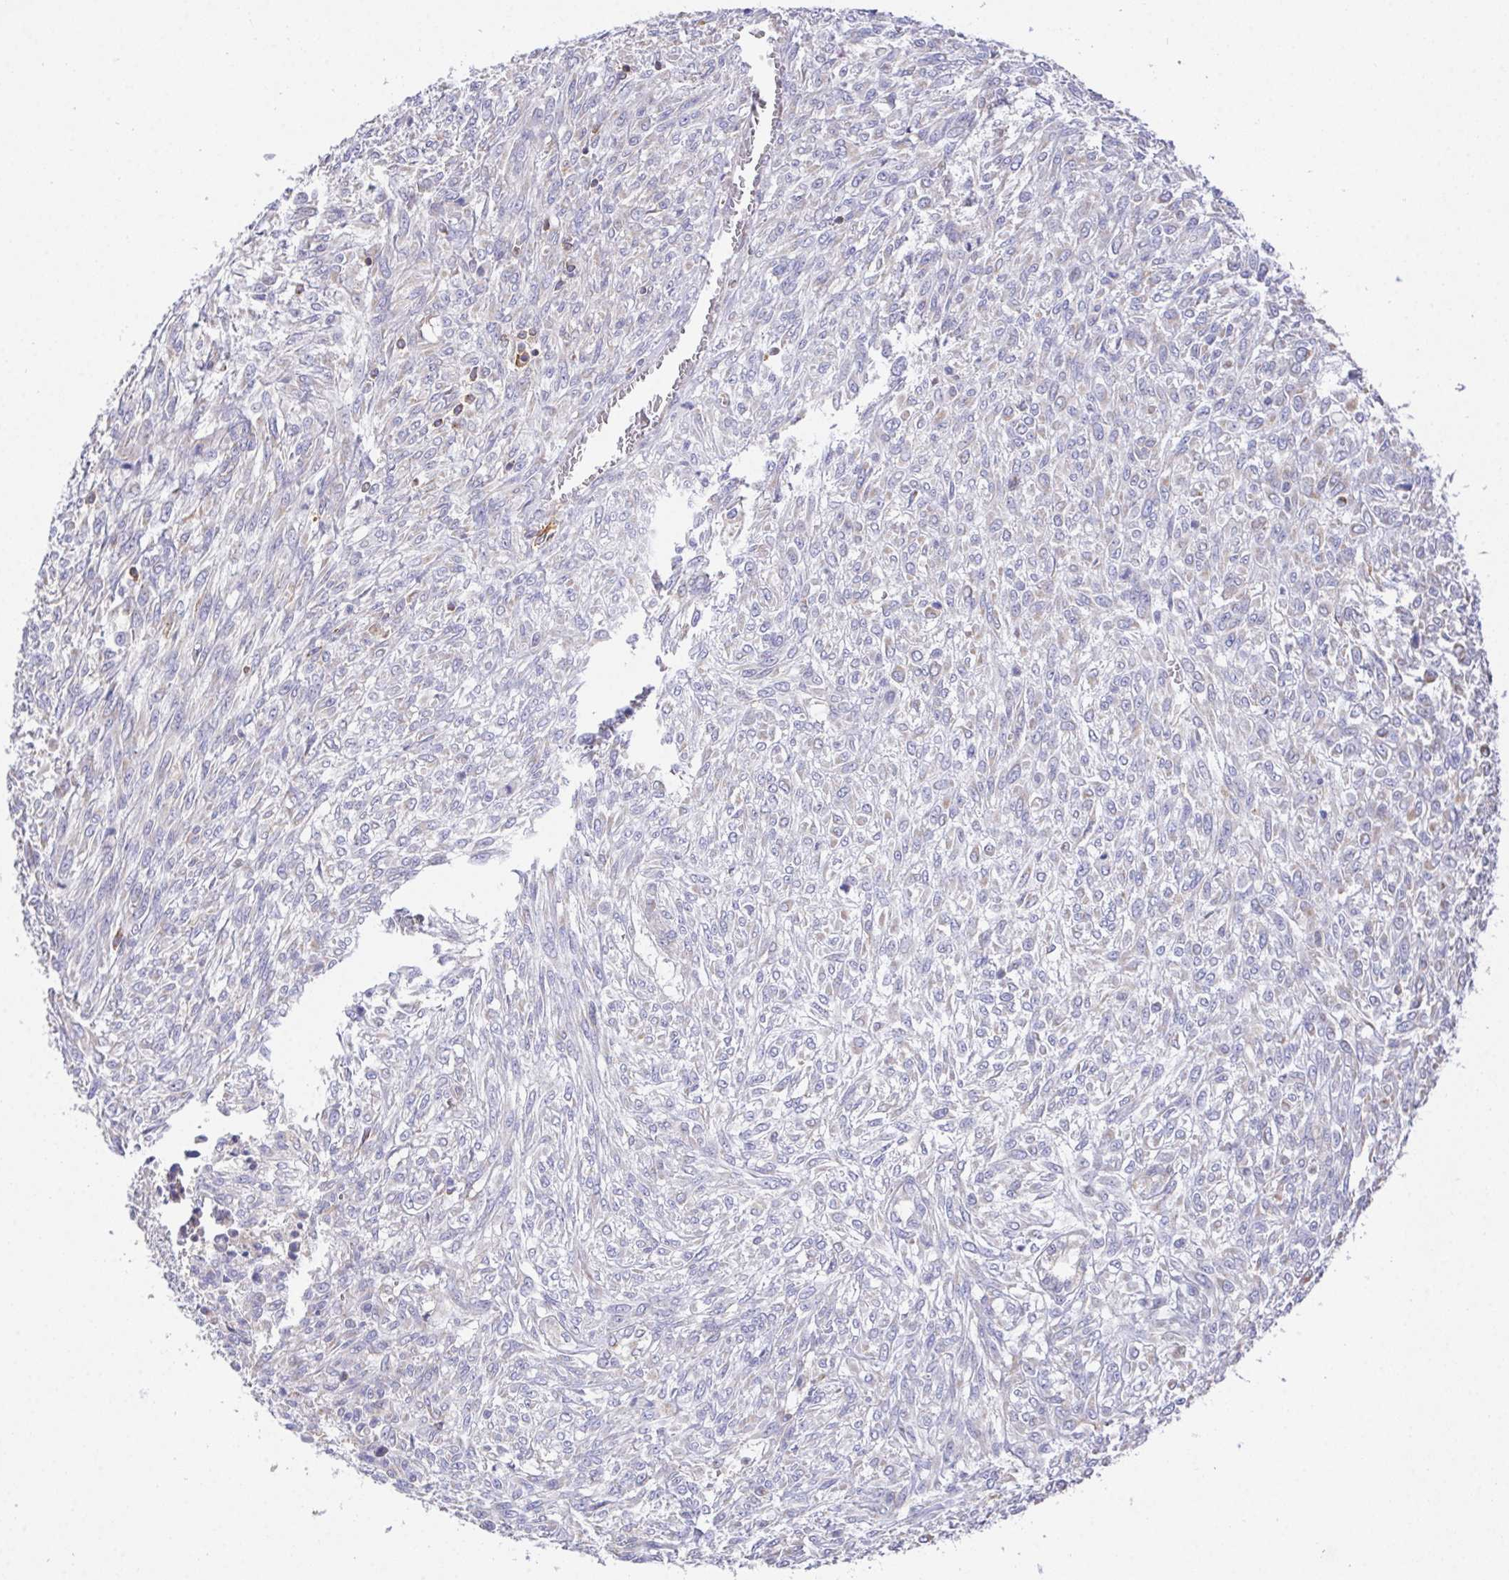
{"staining": {"intensity": "negative", "quantity": "none", "location": "none"}, "tissue": "renal cancer", "cell_type": "Tumor cells", "image_type": "cancer", "snomed": [{"axis": "morphology", "description": "Adenocarcinoma, NOS"}, {"axis": "topography", "description": "Kidney"}], "caption": "Tumor cells show no significant expression in adenocarcinoma (renal).", "gene": "FAM241A", "patient": {"sex": "male", "age": 58}}